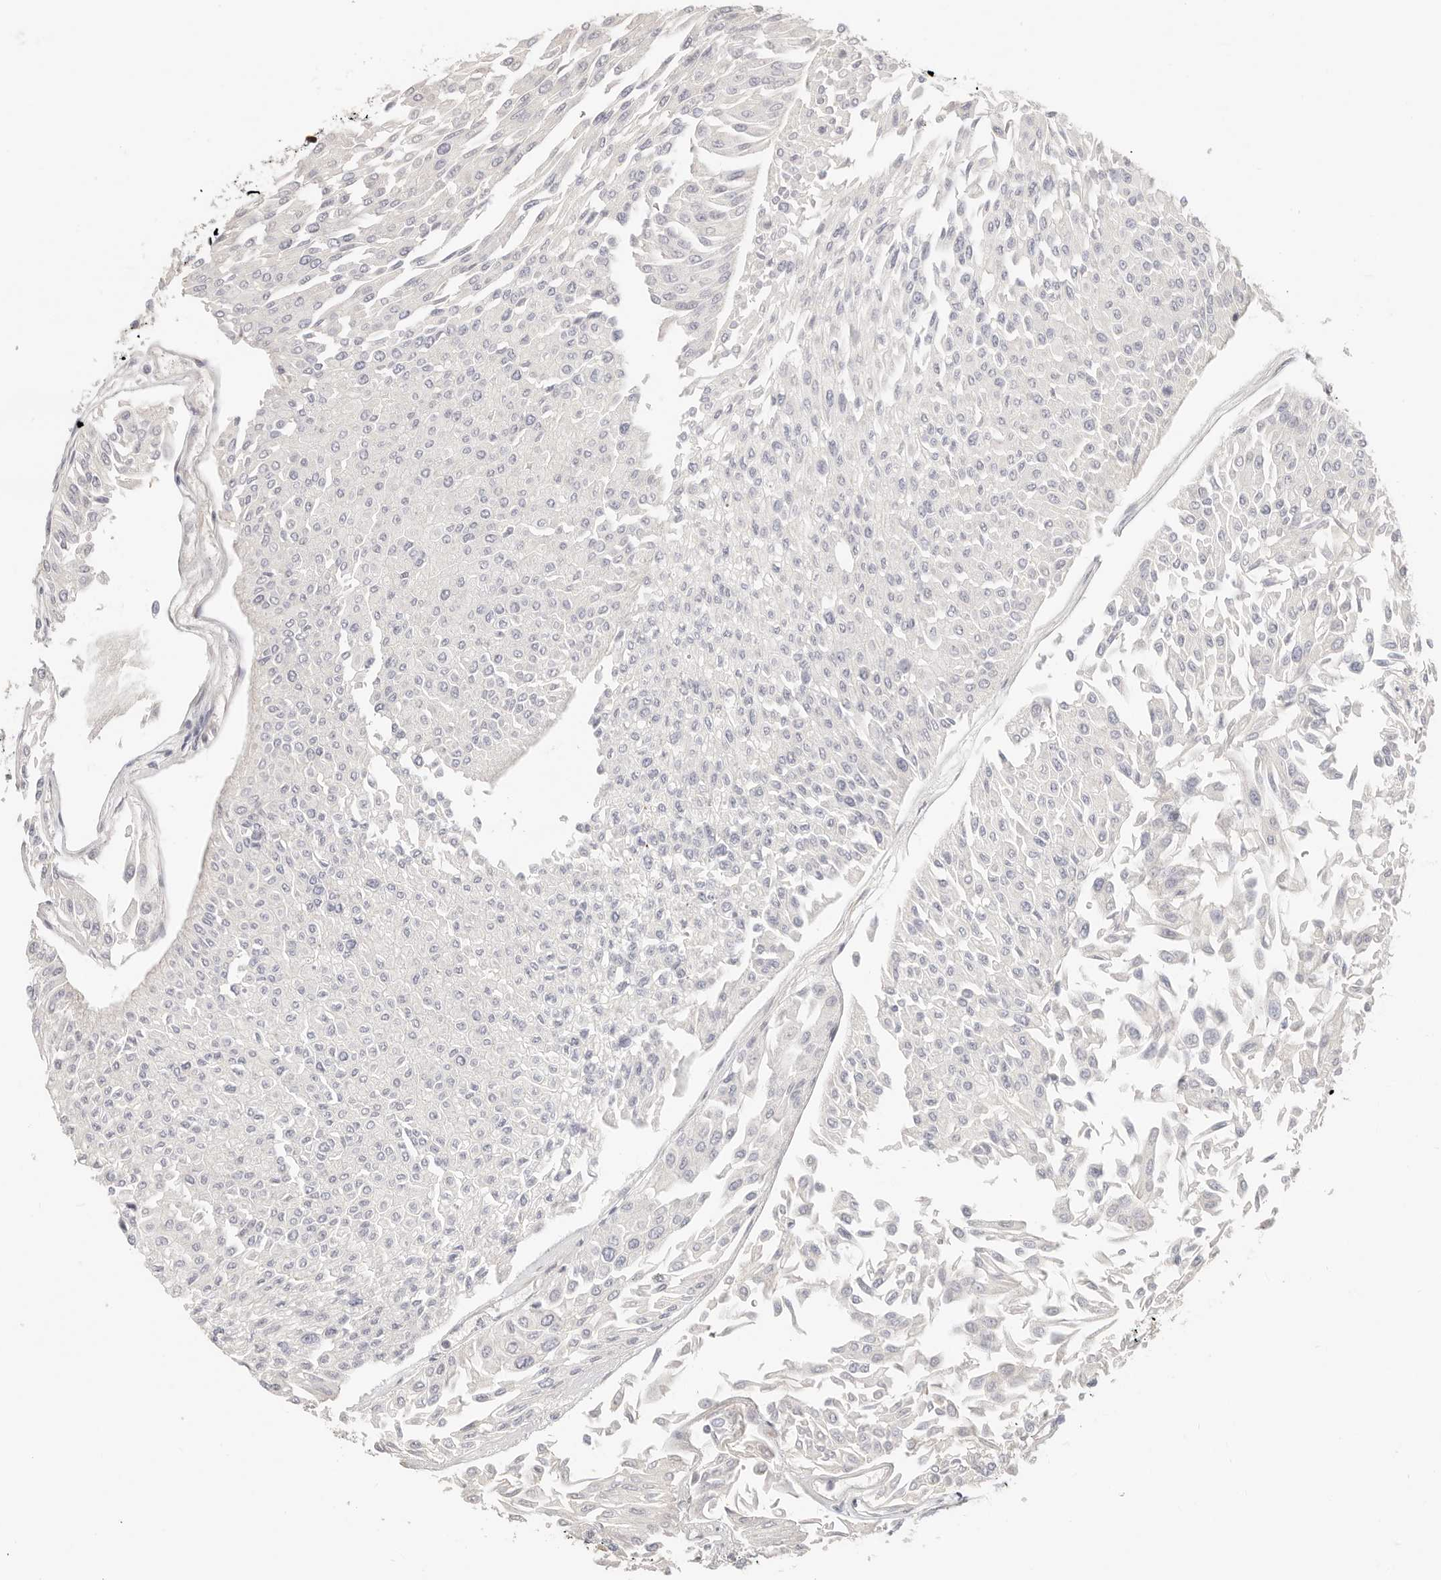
{"staining": {"intensity": "negative", "quantity": "none", "location": "none"}, "tissue": "urothelial cancer", "cell_type": "Tumor cells", "image_type": "cancer", "snomed": [{"axis": "morphology", "description": "Urothelial carcinoma, Low grade"}, {"axis": "topography", "description": "Urinary bladder"}], "caption": "Tumor cells are negative for protein expression in human urothelial cancer.", "gene": "DTNBP1", "patient": {"sex": "male", "age": 67}}